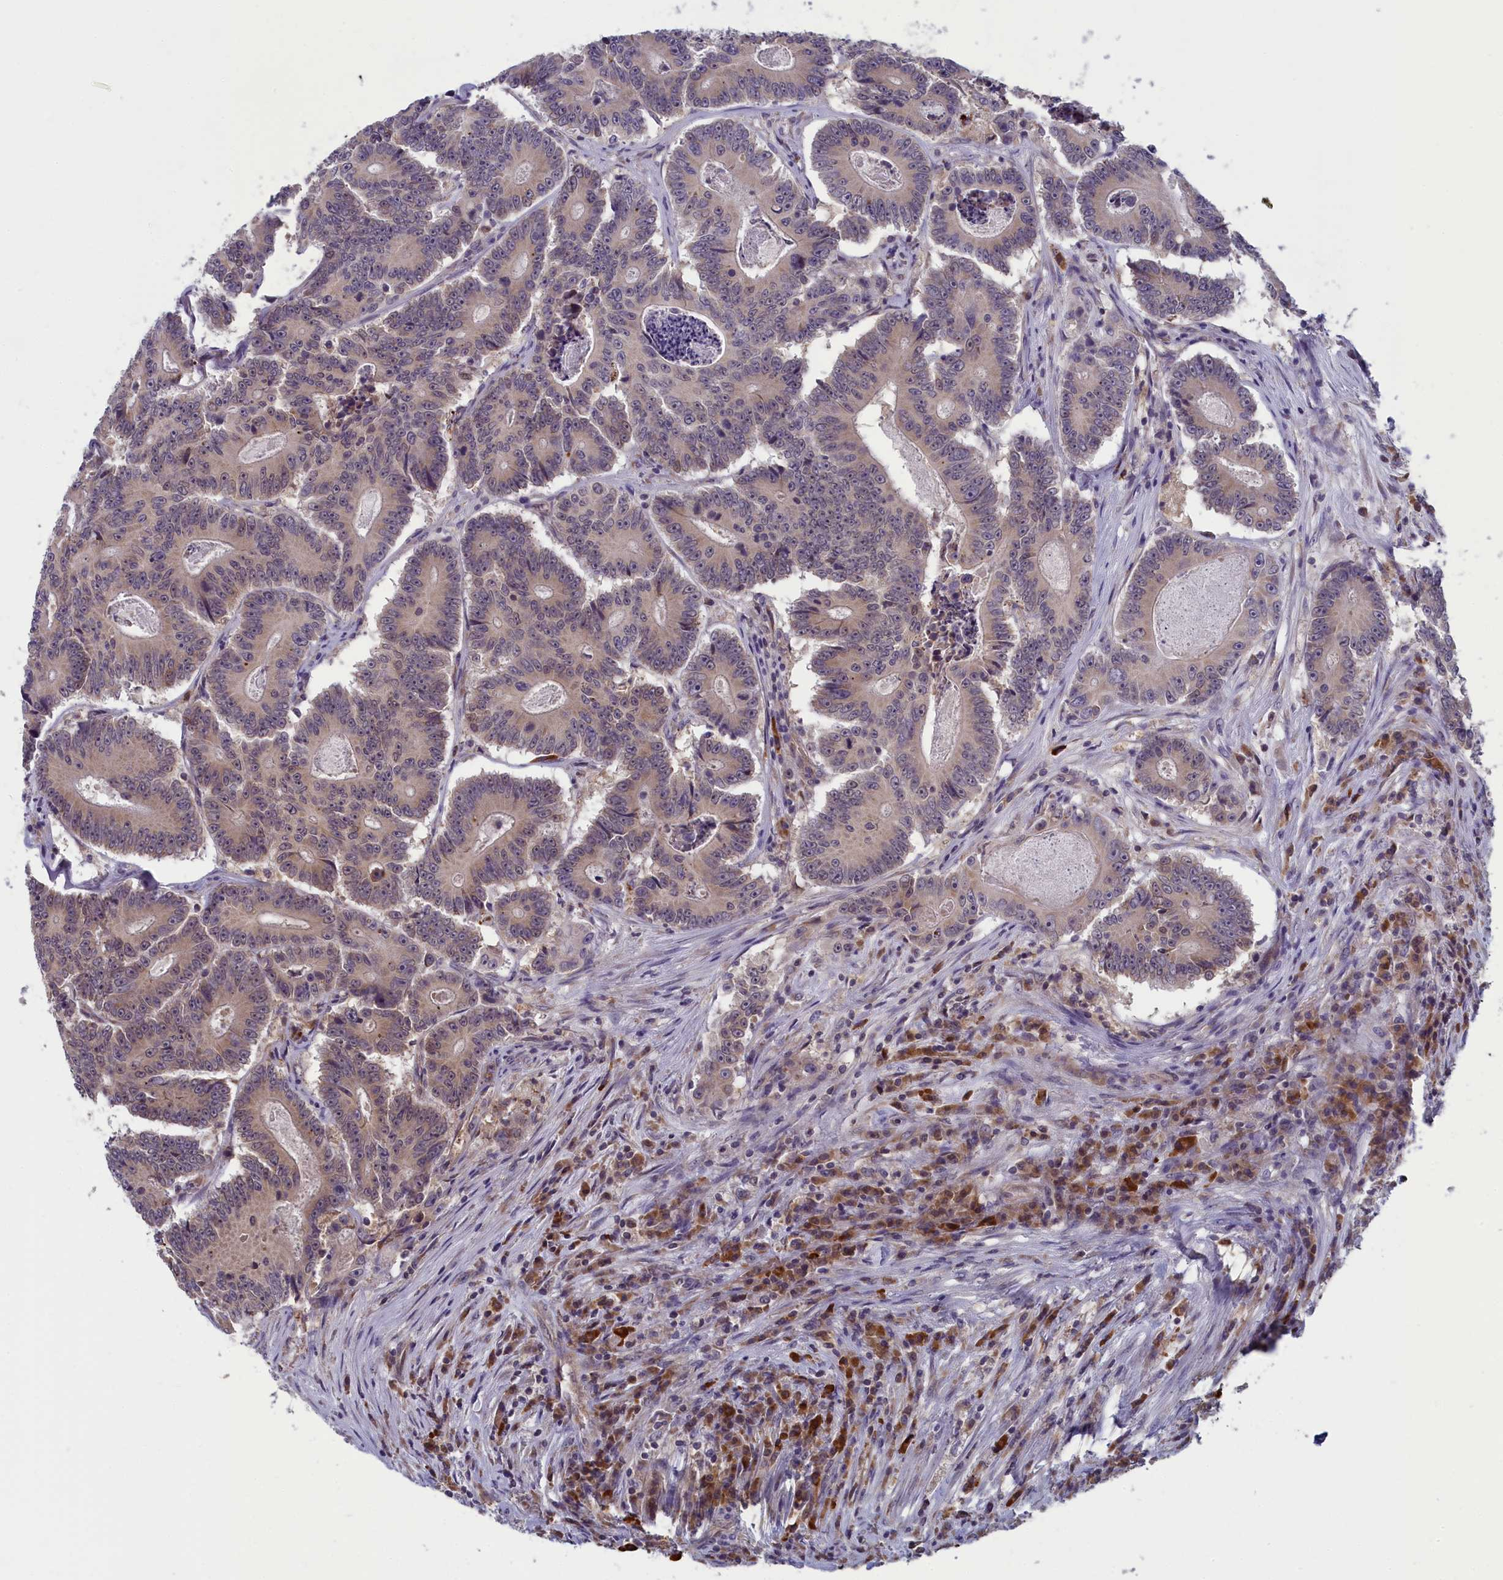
{"staining": {"intensity": "negative", "quantity": "none", "location": "none"}, "tissue": "colorectal cancer", "cell_type": "Tumor cells", "image_type": "cancer", "snomed": [{"axis": "morphology", "description": "Adenocarcinoma, NOS"}, {"axis": "topography", "description": "Colon"}], "caption": "This histopathology image is of colorectal cancer stained with IHC to label a protein in brown with the nuclei are counter-stained blue. There is no staining in tumor cells.", "gene": "MRI1", "patient": {"sex": "male", "age": 83}}